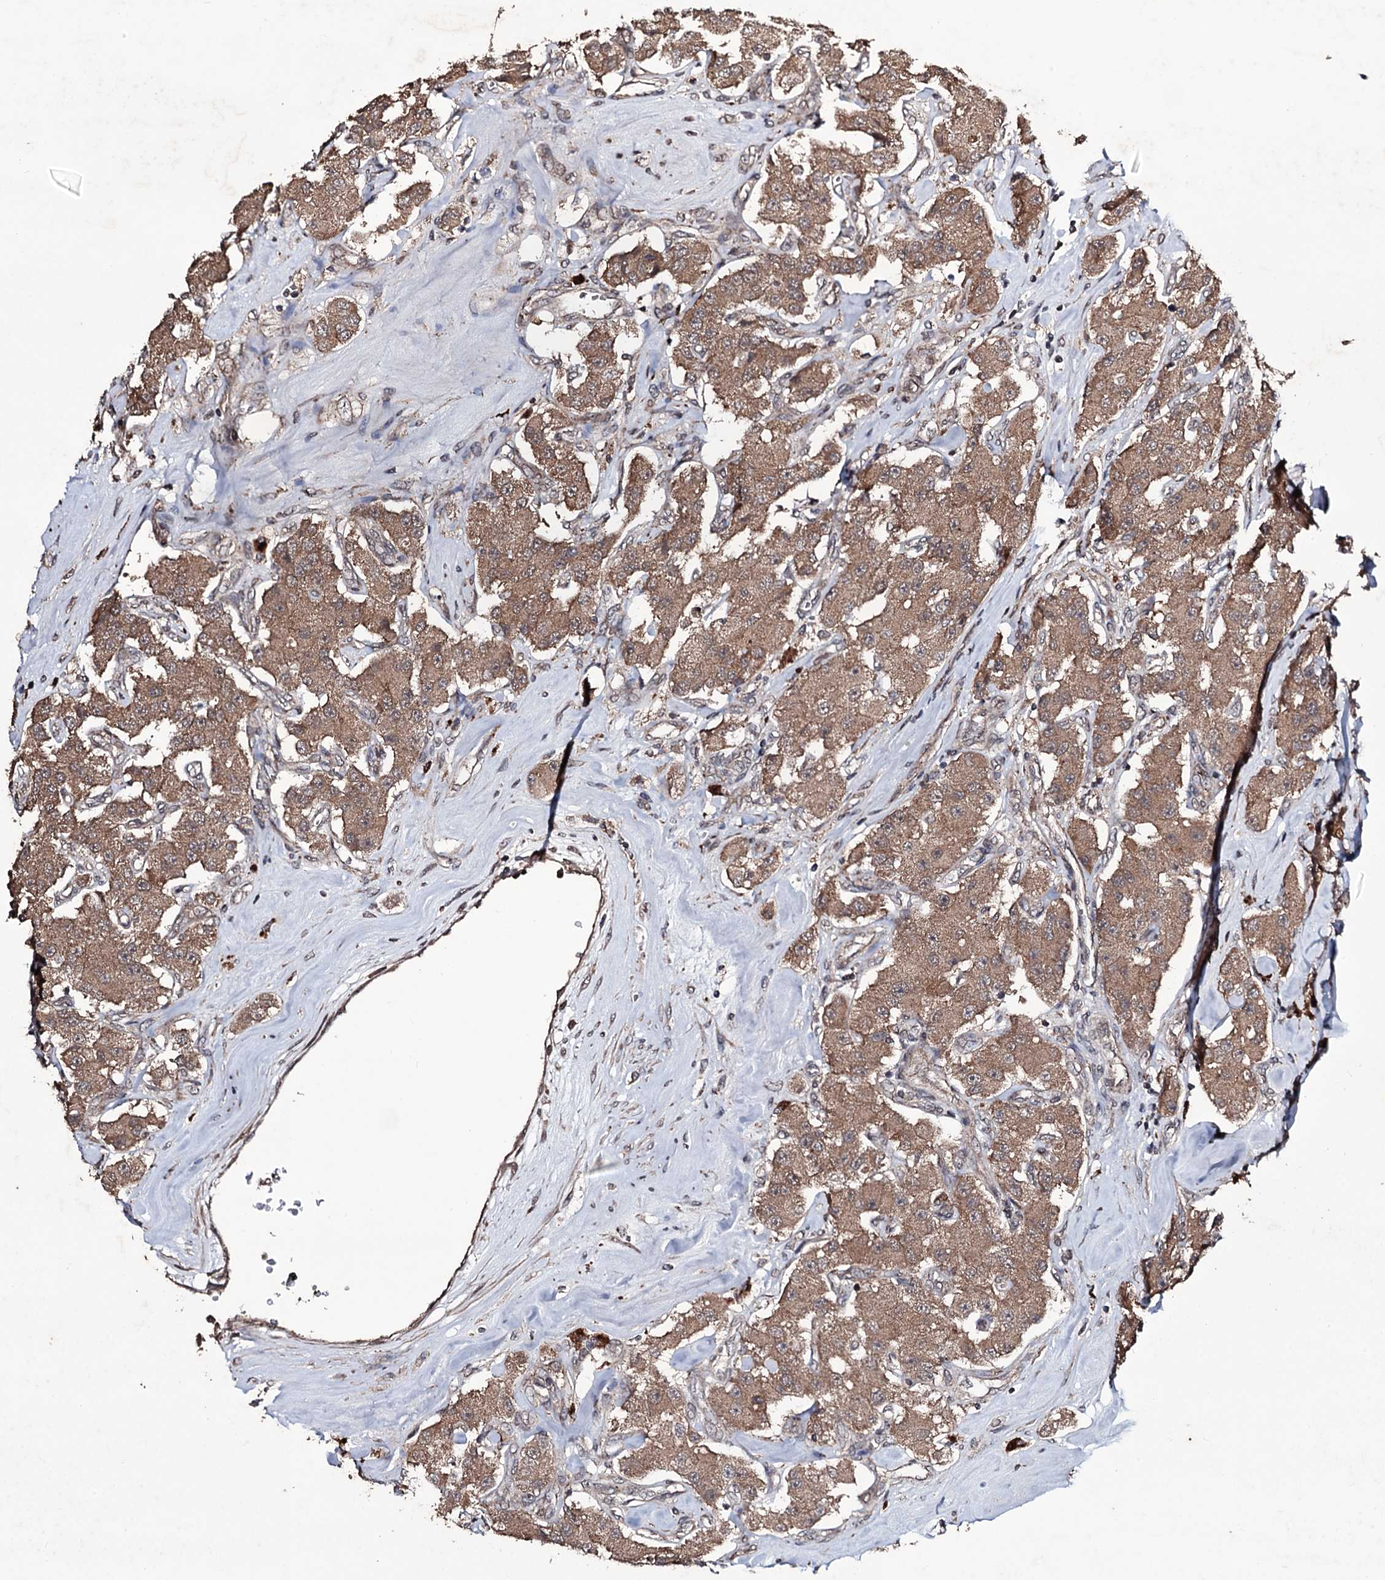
{"staining": {"intensity": "moderate", "quantity": ">75%", "location": "cytoplasmic/membranous"}, "tissue": "carcinoid", "cell_type": "Tumor cells", "image_type": "cancer", "snomed": [{"axis": "morphology", "description": "Carcinoid, malignant, NOS"}, {"axis": "topography", "description": "Pancreas"}], "caption": "High-power microscopy captured an IHC photomicrograph of carcinoid (malignant), revealing moderate cytoplasmic/membranous expression in about >75% of tumor cells. The staining is performed using DAB brown chromogen to label protein expression. The nuclei are counter-stained blue using hematoxylin.", "gene": "MRPS31", "patient": {"sex": "male", "age": 41}}